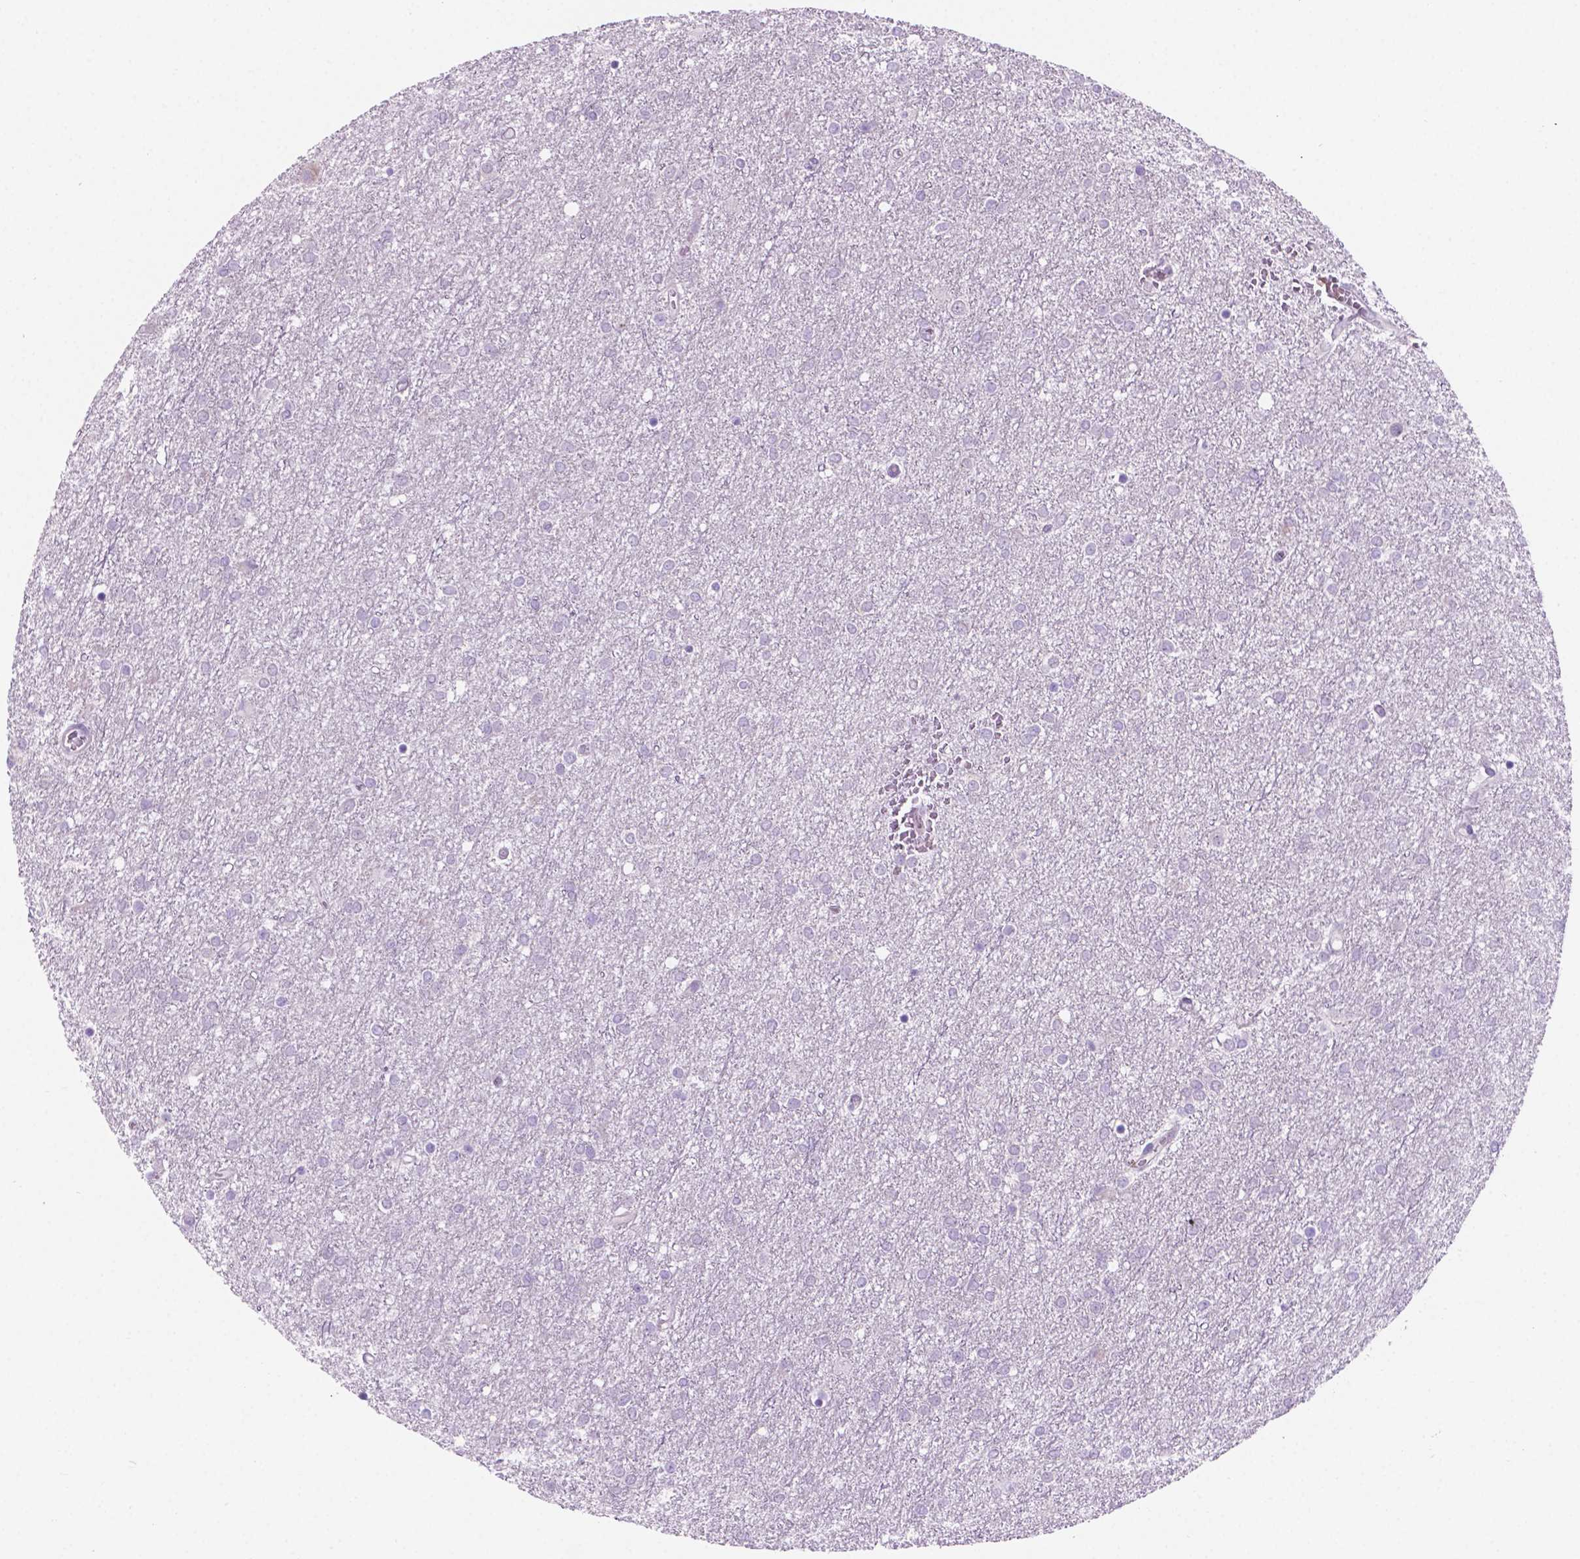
{"staining": {"intensity": "negative", "quantity": "none", "location": "none"}, "tissue": "glioma", "cell_type": "Tumor cells", "image_type": "cancer", "snomed": [{"axis": "morphology", "description": "Glioma, malignant, High grade"}, {"axis": "topography", "description": "Brain"}], "caption": "Human glioma stained for a protein using IHC demonstrates no positivity in tumor cells.", "gene": "GRIN2B", "patient": {"sex": "female", "age": 61}}